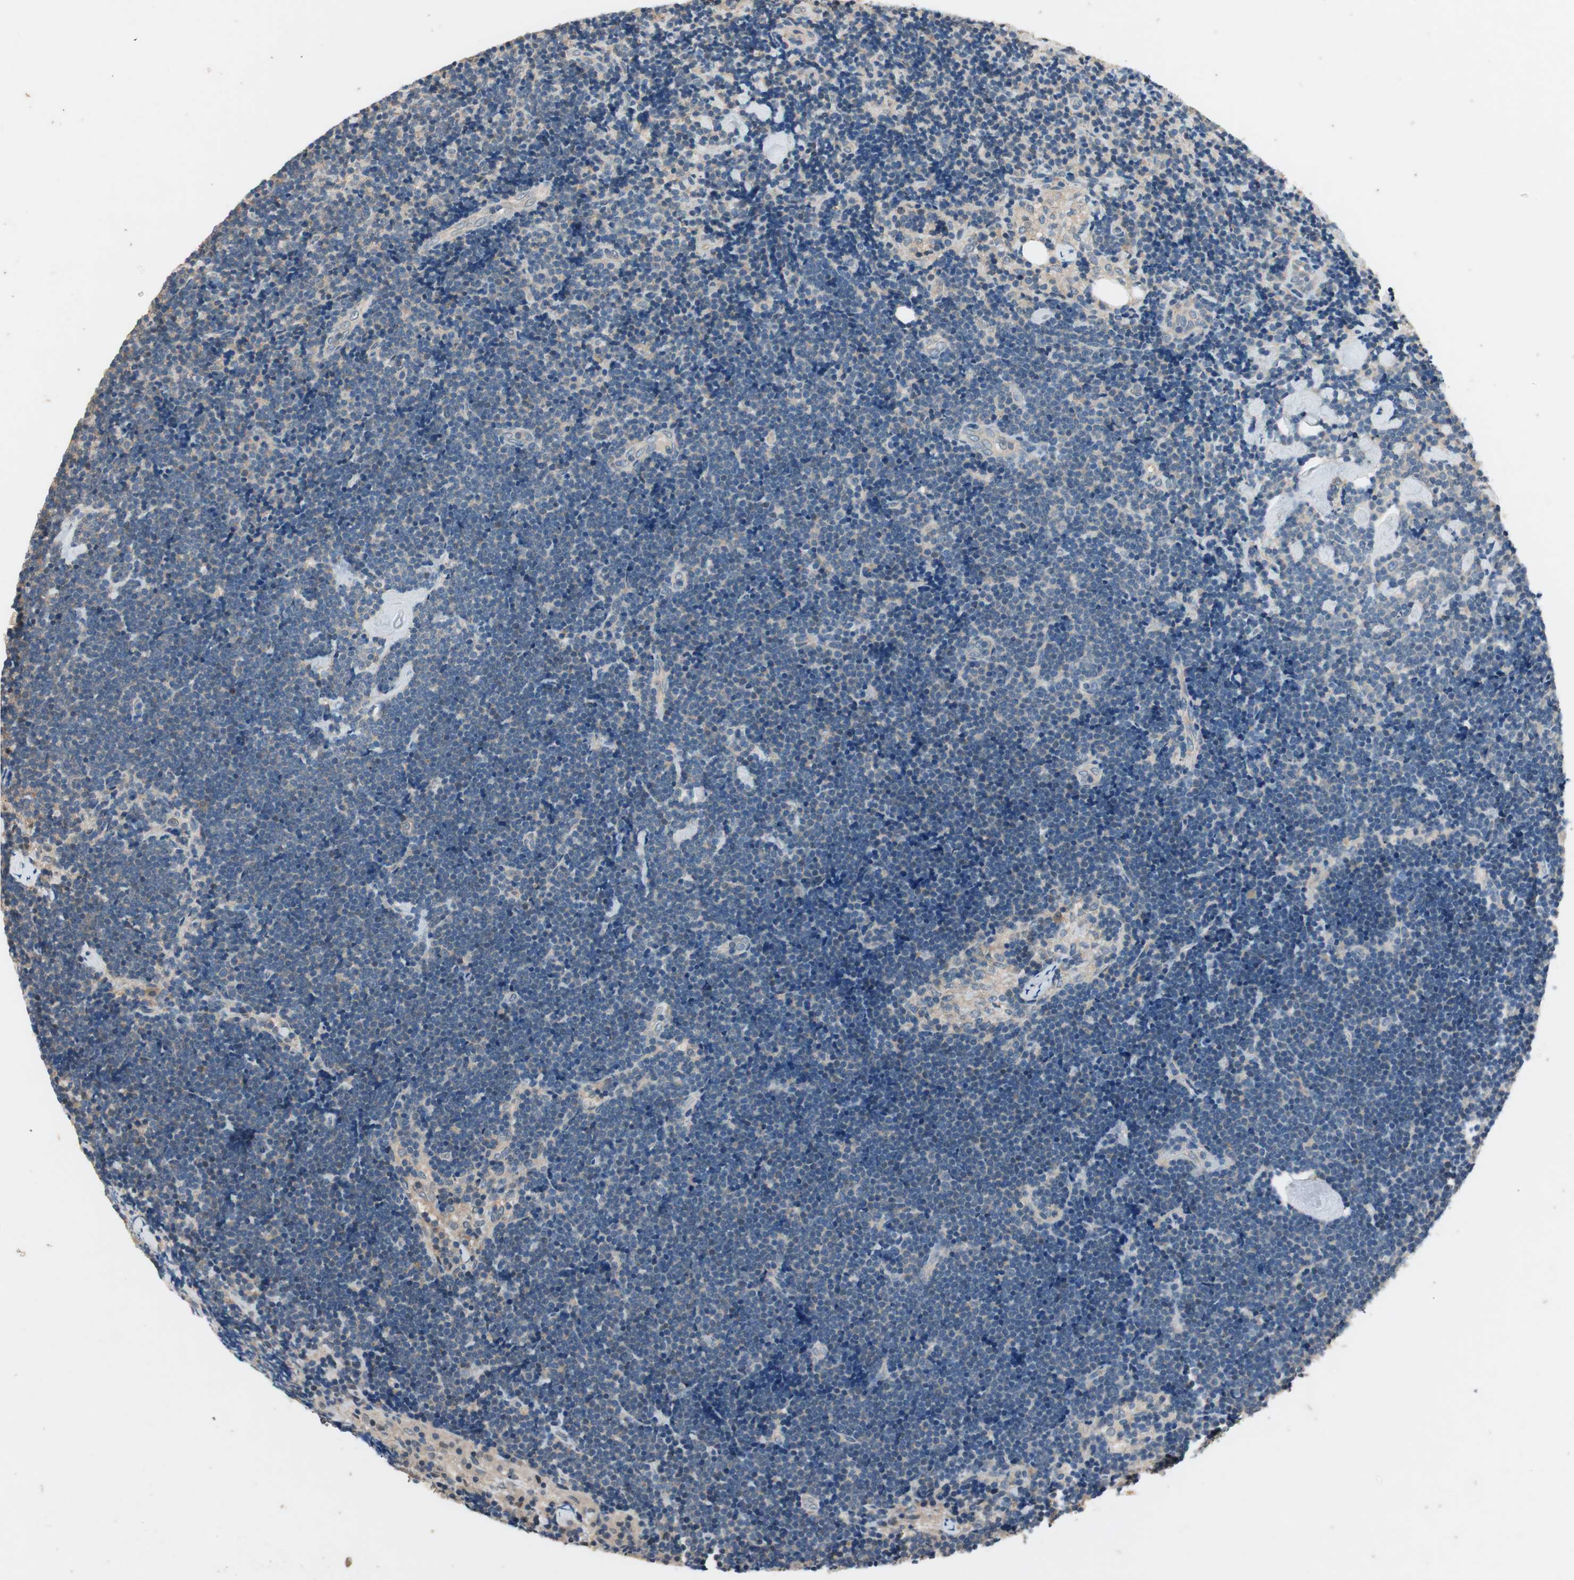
{"staining": {"intensity": "negative", "quantity": "none", "location": "none"}, "tissue": "lymph node", "cell_type": "Germinal center cells", "image_type": "normal", "snomed": [{"axis": "morphology", "description": "Normal tissue, NOS"}, {"axis": "topography", "description": "Lymph node"}], "caption": "Image shows no protein positivity in germinal center cells of benign lymph node. (DAB (3,3'-diaminobenzidine) immunohistochemistry, high magnification).", "gene": "SERPINB5", "patient": {"sex": "male", "age": 63}}